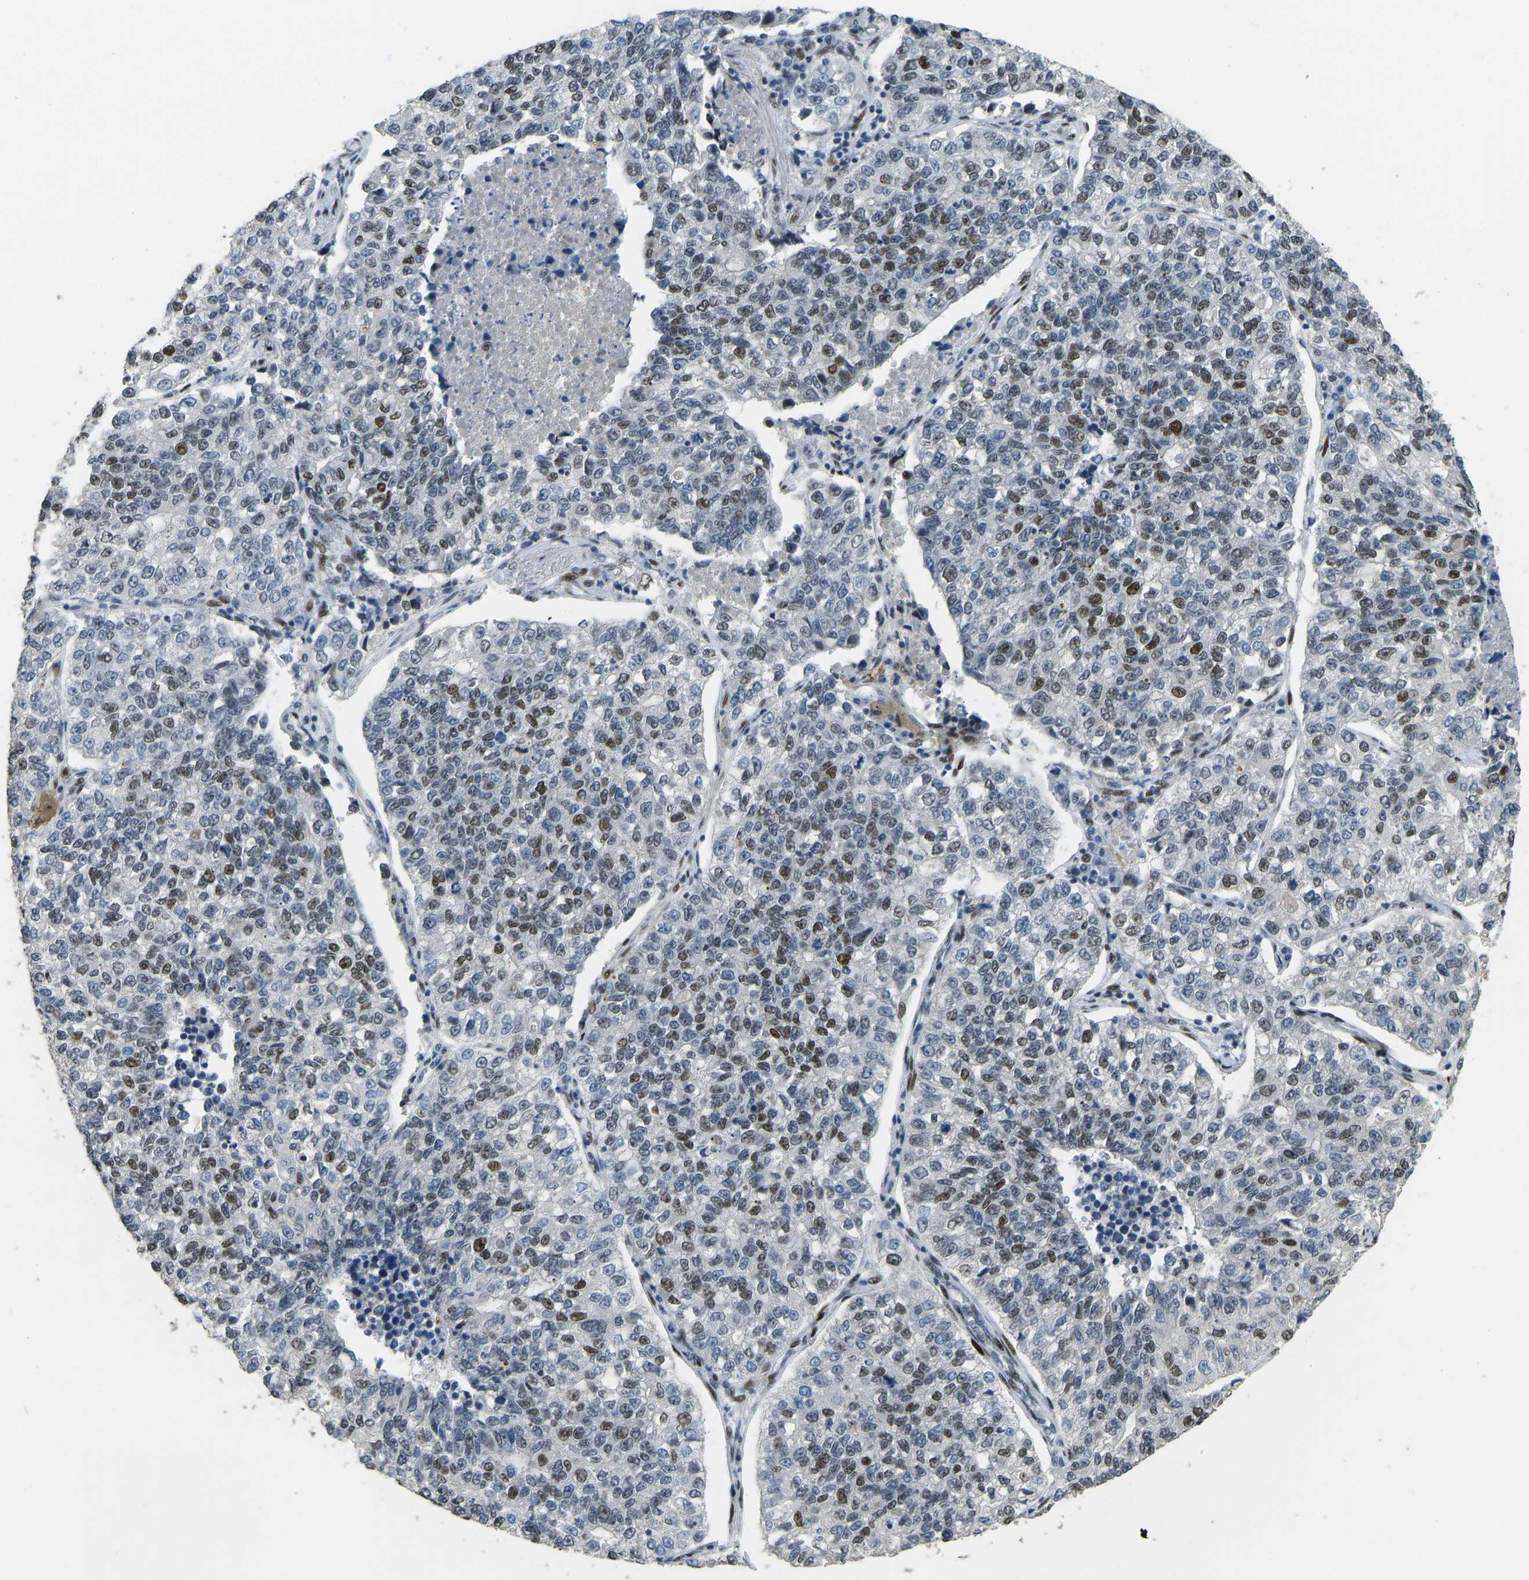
{"staining": {"intensity": "moderate", "quantity": "<25%", "location": "nuclear"}, "tissue": "lung cancer", "cell_type": "Tumor cells", "image_type": "cancer", "snomed": [{"axis": "morphology", "description": "Adenocarcinoma, NOS"}, {"axis": "topography", "description": "Lung"}], "caption": "Immunohistochemistry histopathology image of neoplastic tissue: human lung cancer (adenocarcinoma) stained using IHC shows low levels of moderate protein expression localized specifically in the nuclear of tumor cells, appearing as a nuclear brown color.", "gene": "FOXK1", "patient": {"sex": "male", "age": 49}}